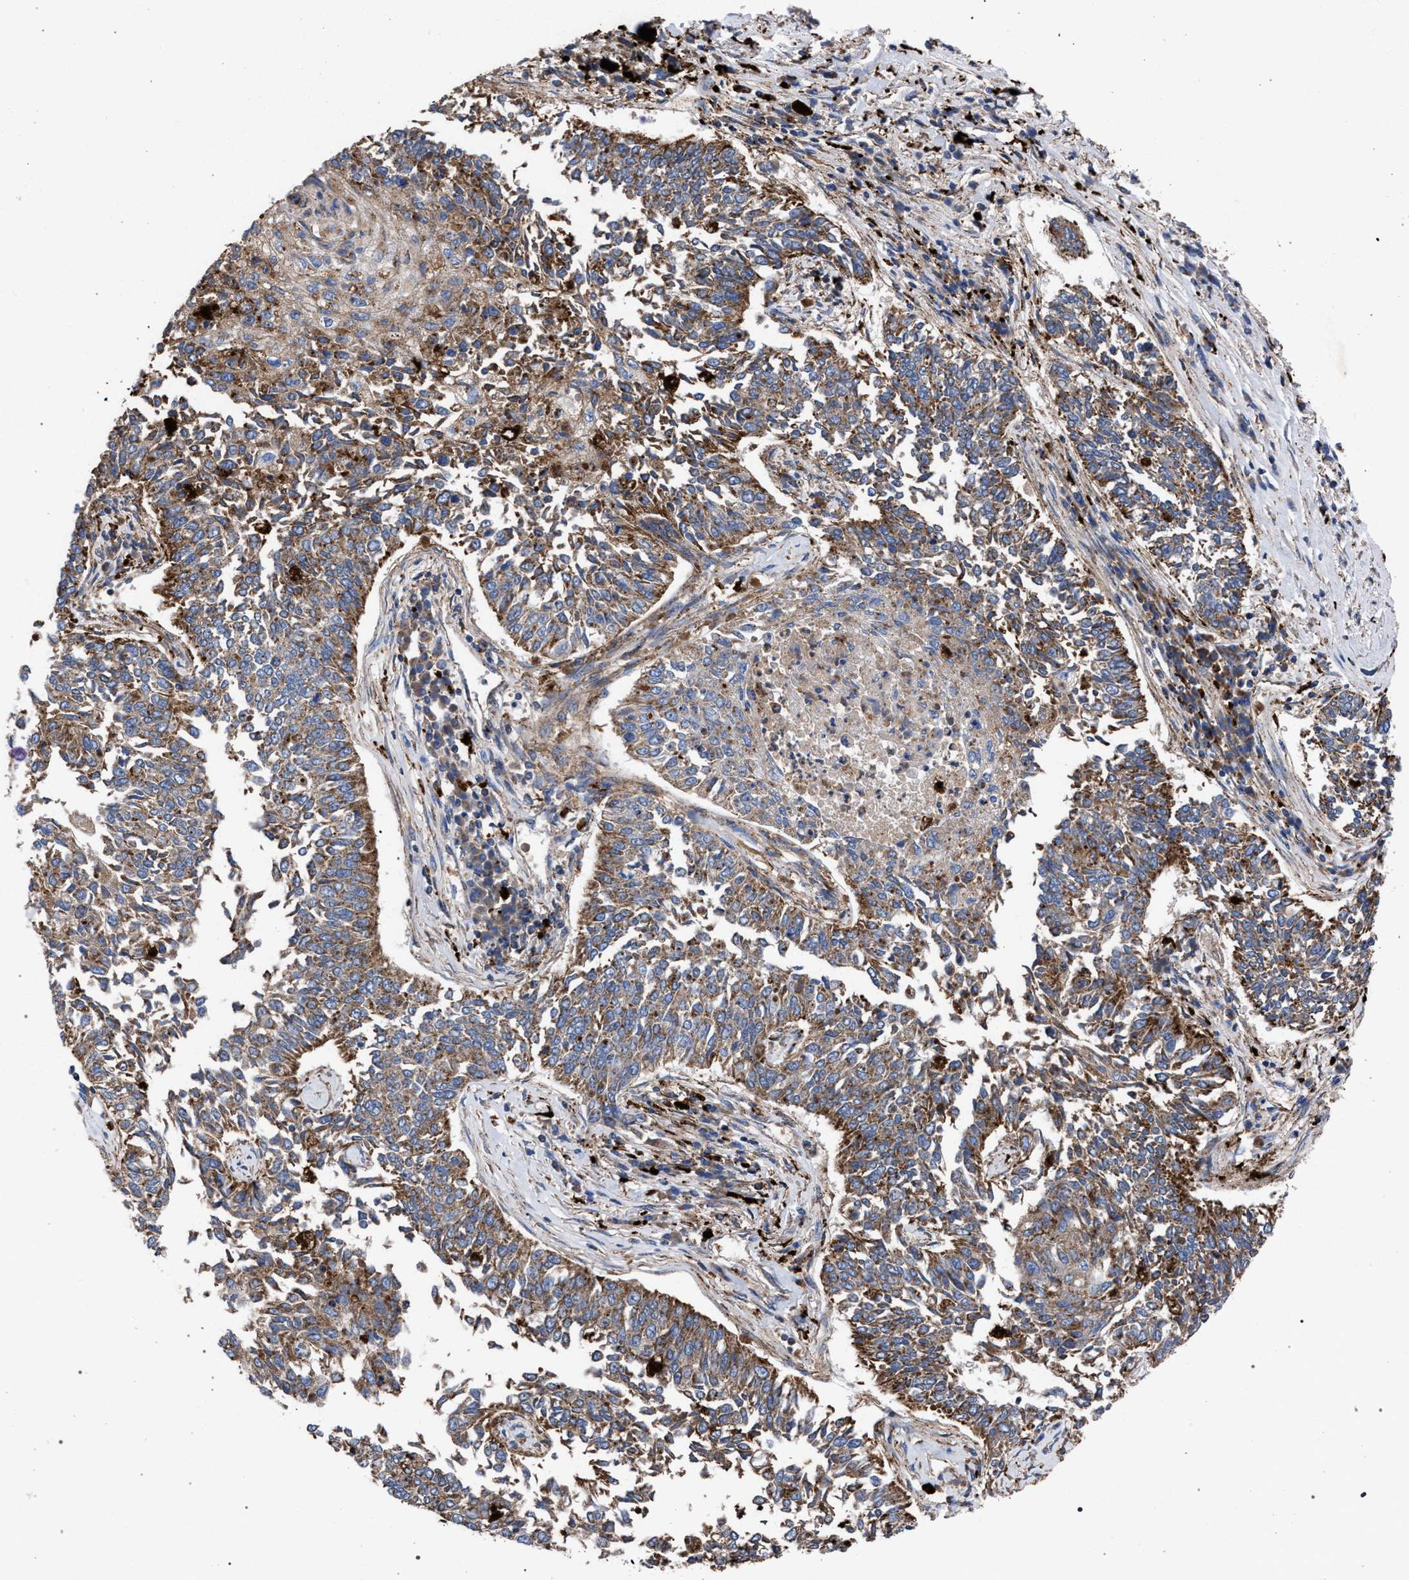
{"staining": {"intensity": "moderate", "quantity": ">75%", "location": "cytoplasmic/membranous"}, "tissue": "lung cancer", "cell_type": "Tumor cells", "image_type": "cancer", "snomed": [{"axis": "morphology", "description": "Normal tissue, NOS"}, {"axis": "morphology", "description": "Squamous cell carcinoma, NOS"}, {"axis": "topography", "description": "Cartilage tissue"}, {"axis": "topography", "description": "Bronchus"}, {"axis": "topography", "description": "Lung"}], "caption": "Immunohistochemistry (IHC) photomicrograph of human lung cancer (squamous cell carcinoma) stained for a protein (brown), which shows medium levels of moderate cytoplasmic/membranous expression in approximately >75% of tumor cells.", "gene": "PPT1", "patient": {"sex": "female", "age": 49}}